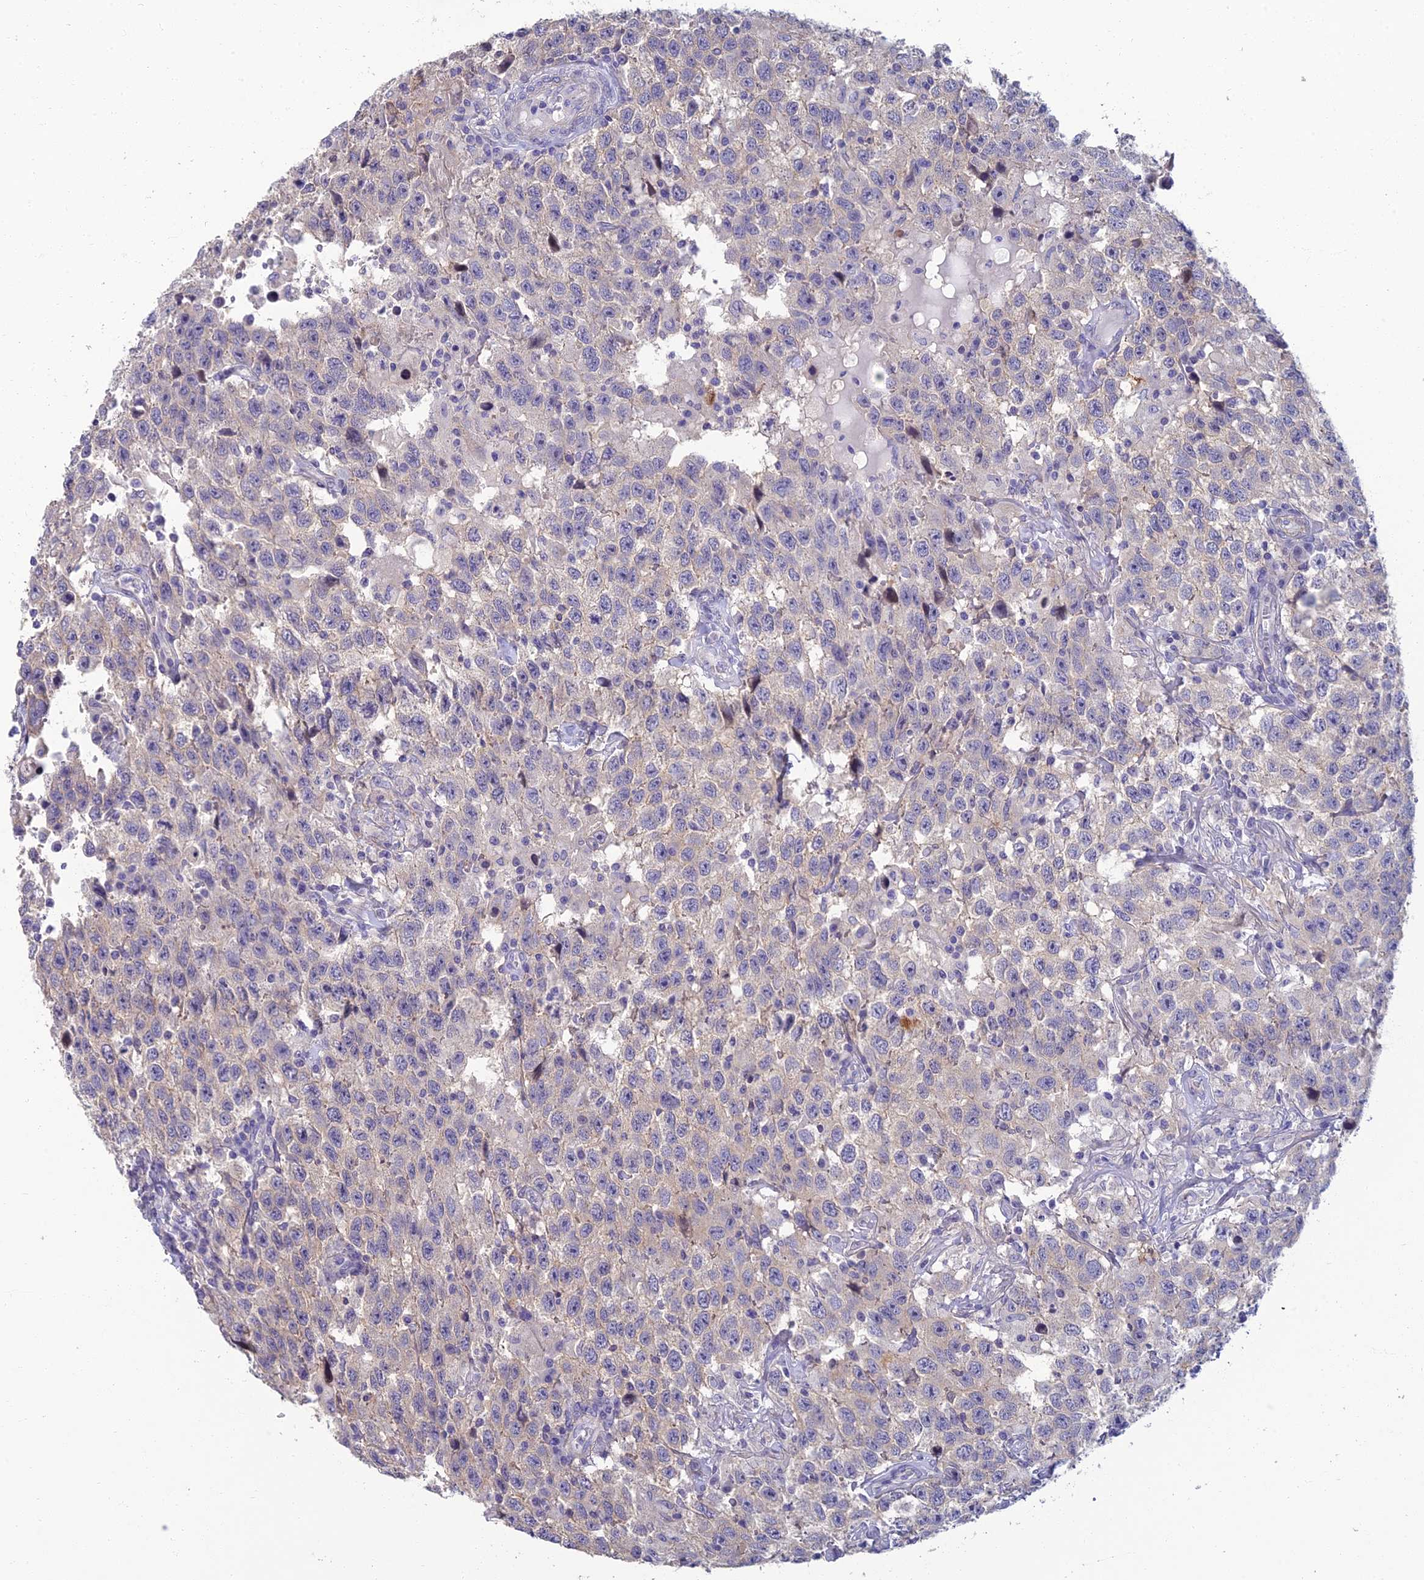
{"staining": {"intensity": "negative", "quantity": "none", "location": "none"}, "tissue": "testis cancer", "cell_type": "Tumor cells", "image_type": "cancer", "snomed": [{"axis": "morphology", "description": "Seminoma, NOS"}, {"axis": "topography", "description": "Testis"}], "caption": "The IHC image has no significant expression in tumor cells of testis cancer tissue.", "gene": "NEURL1", "patient": {"sex": "male", "age": 41}}